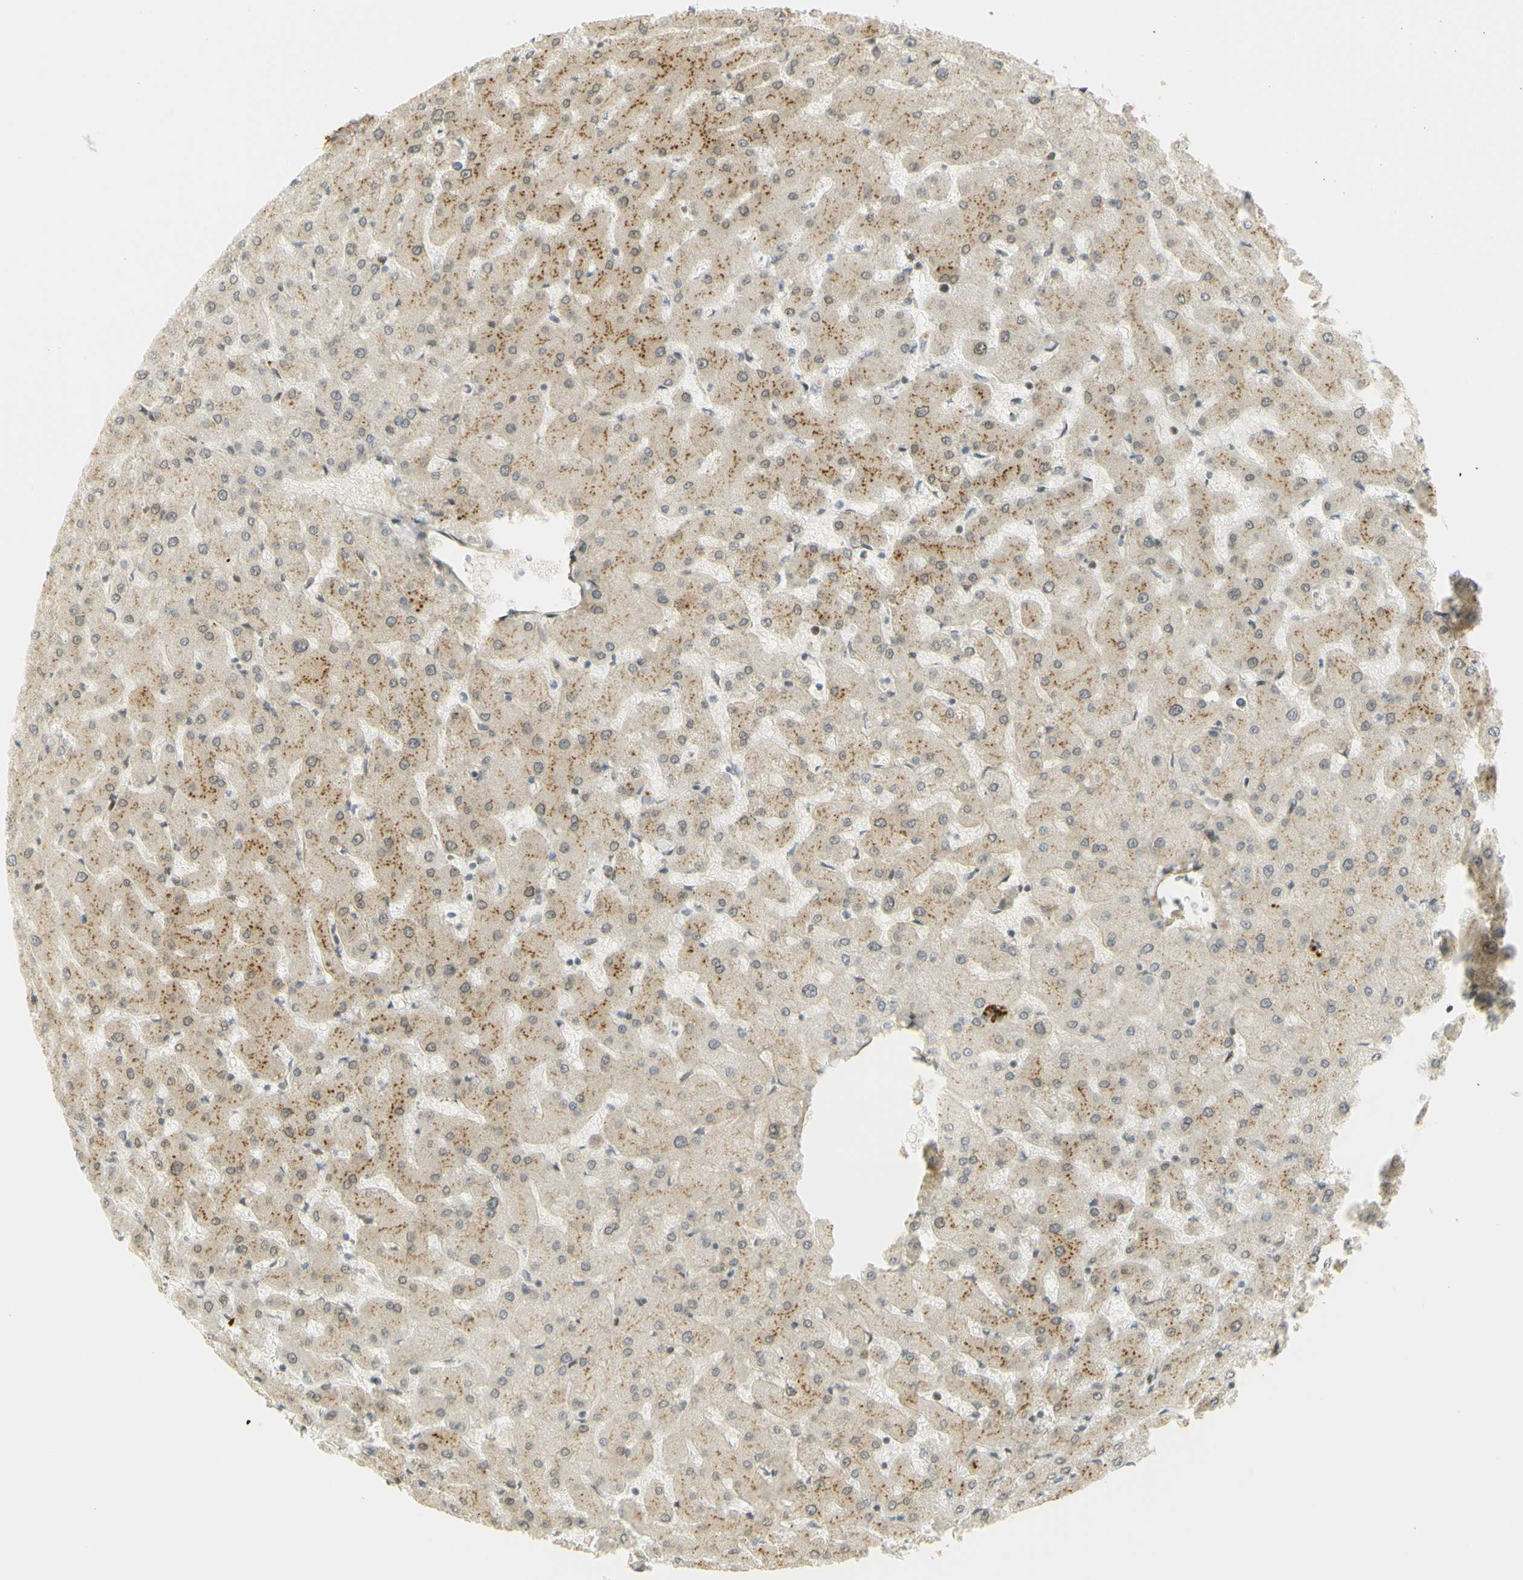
{"staining": {"intensity": "weak", "quantity": ">75%", "location": "cytoplasmic/membranous"}, "tissue": "liver", "cell_type": "Cholangiocytes", "image_type": "normal", "snomed": [{"axis": "morphology", "description": "Normal tissue, NOS"}, {"axis": "topography", "description": "Liver"}], "caption": "Immunohistochemistry (IHC) histopathology image of normal liver: liver stained using immunohistochemistry (IHC) reveals low levels of weak protein expression localized specifically in the cytoplasmic/membranous of cholangiocytes, appearing as a cytoplasmic/membranous brown color.", "gene": "KIF11", "patient": {"sex": "female", "age": 63}}